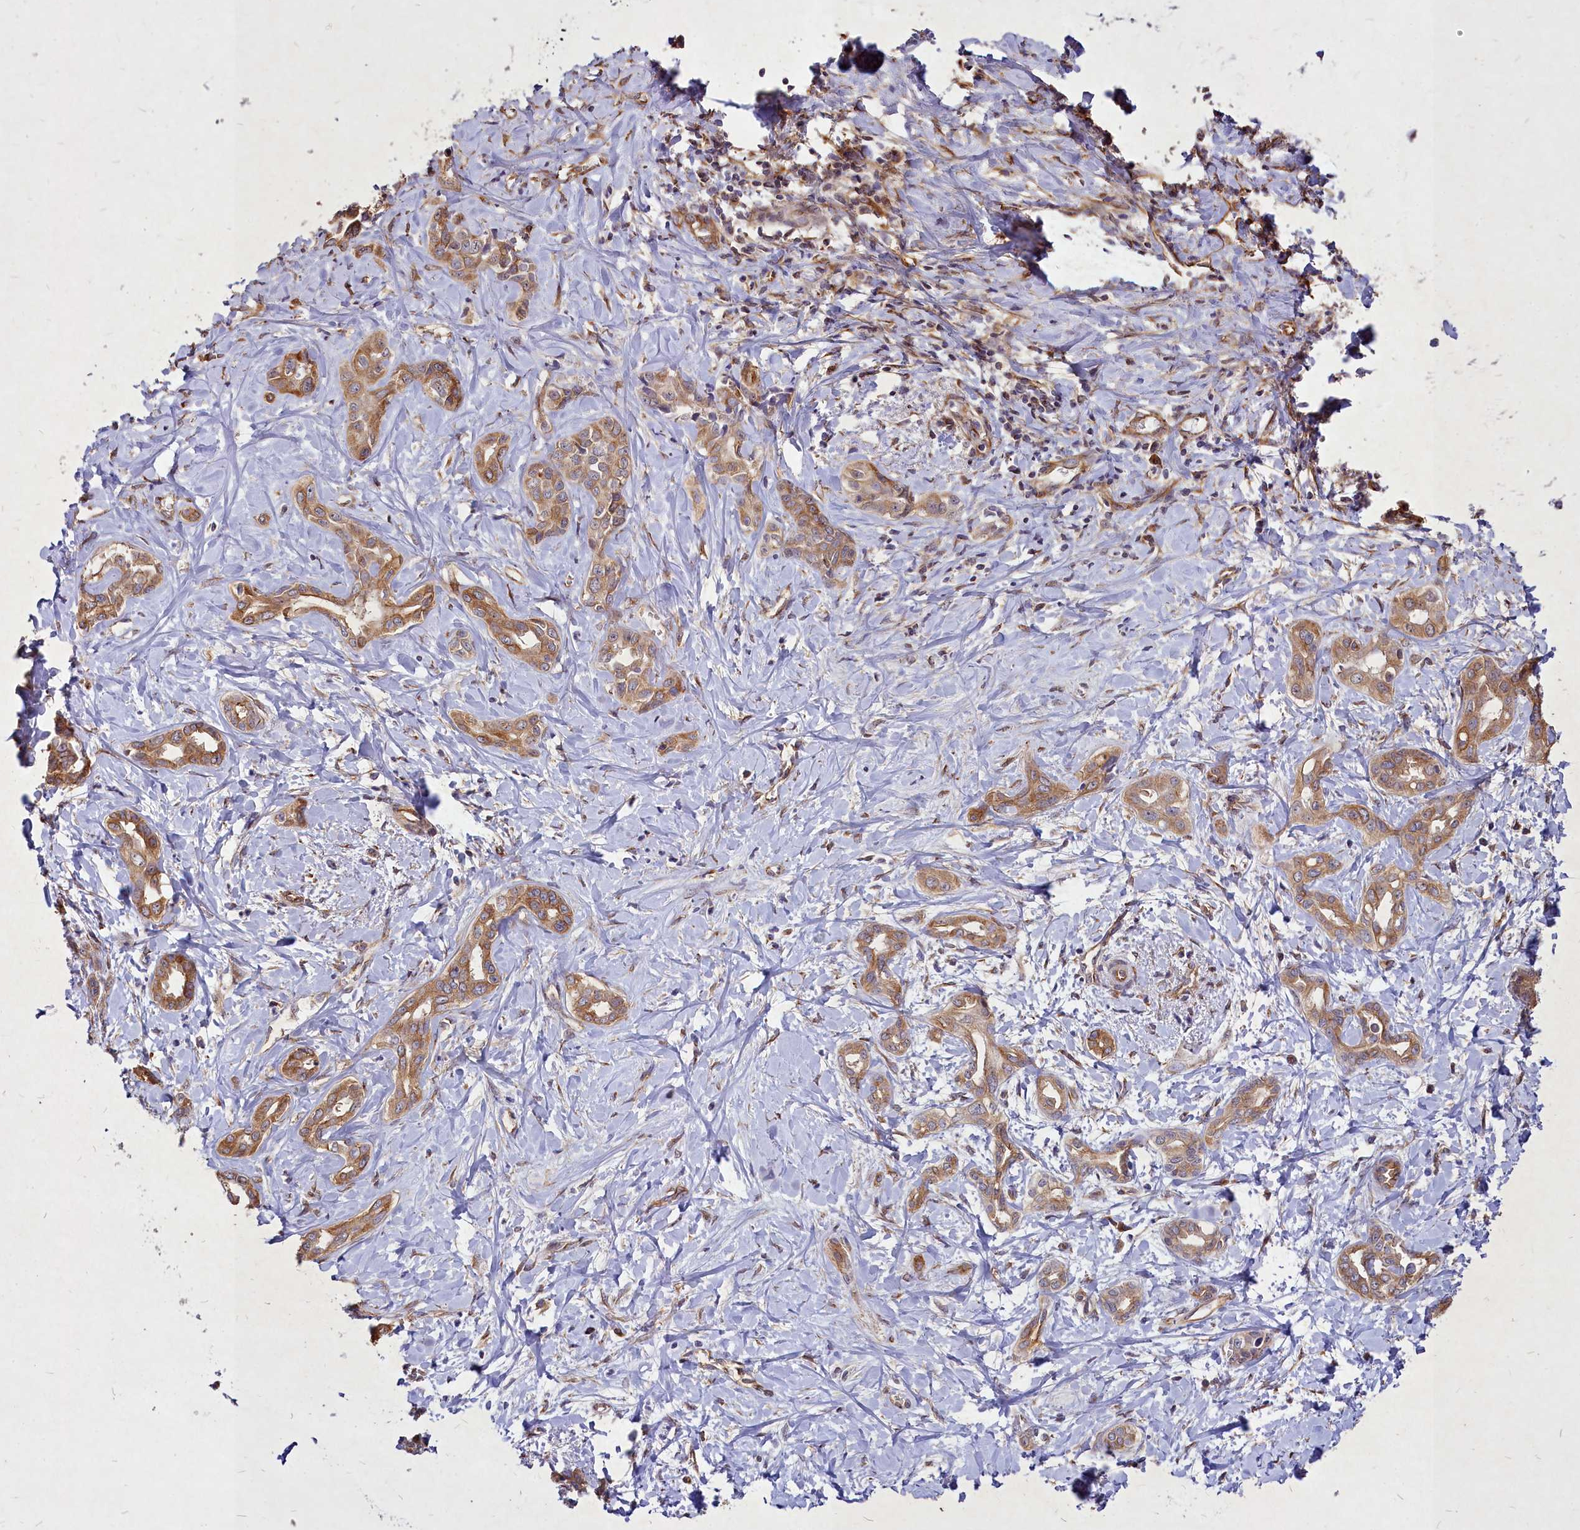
{"staining": {"intensity": "moderate", "quantity": ">75%", "location": "cytoplasmic/membranous"}, "tissue": "liver cancer", "cell_type": "Tumor cells", "image_type": "cancer", "snomed": [{"axis": "morphology", "description": "Cholangiocarcinoma"}, {"axis": "topography", "description": "Liver"}], "caption": "Brown immunohistochemical staining in liver cancer (cholangiocarcinoma) exhibits moderate cytoplasmic/membranous positivity in approximately >75% of tumor cells.", "gene": "SKA1", "patient": {"sex": "female", "age": 77}}